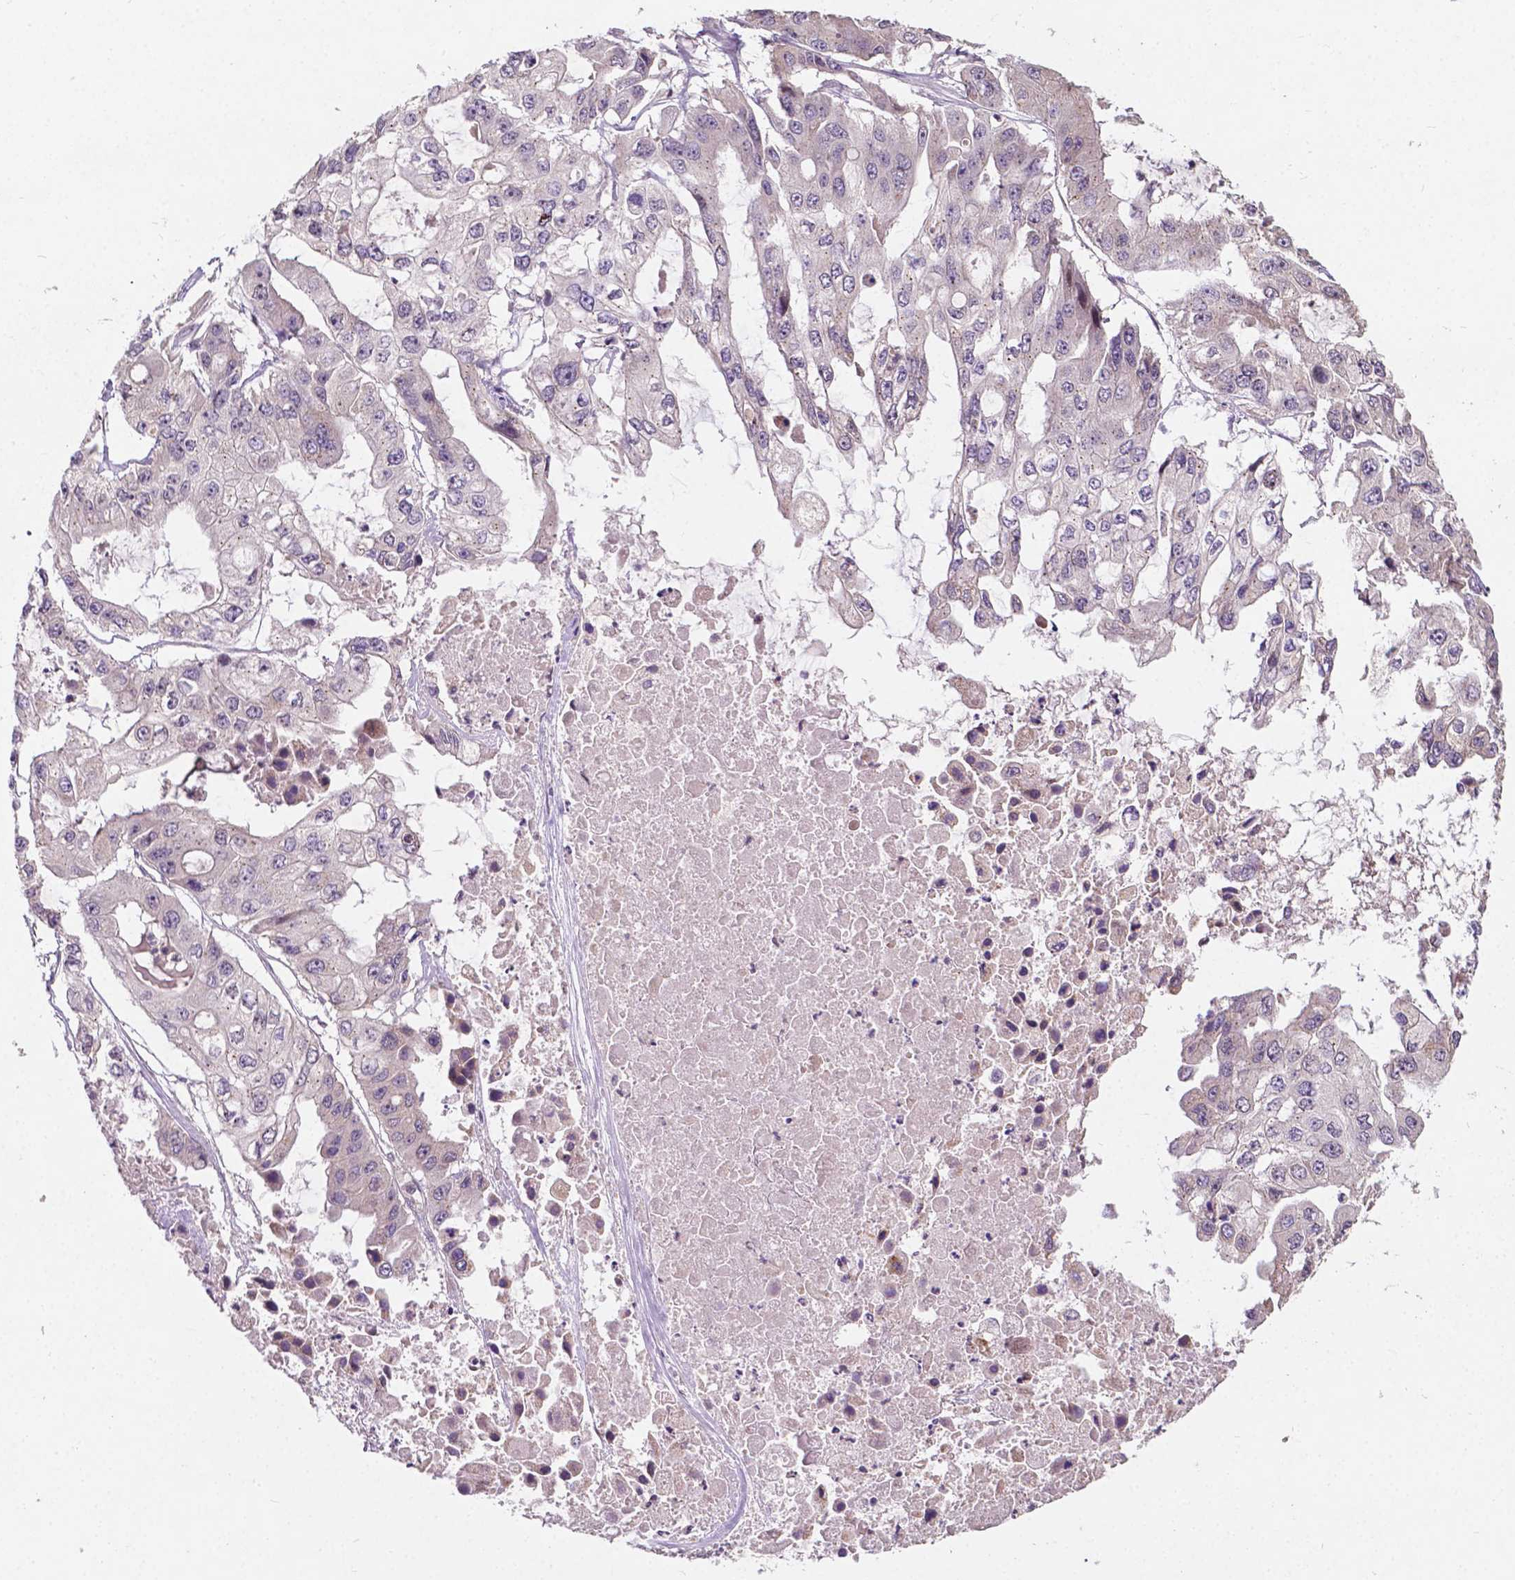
{"staining": {"intensity": "weak", "quantity": "<25%", "location": "nuclear"}, "tissue": "ovarian cancer", "cell_type": "Tumor cells", "image_type": "cancer", "snomed": [{"axis": "morphology", "description": "Cystadenocarcinoma, serous, NOS"}, {"axis": "topography", "description": "Ovary"}], "caption": "The photomicrograph shows no significant staining in tumor cells of ovarian cancer (serous cystadenocarcinoma). (Brightfield microscopy of DAB immunohistochemistry at high magnification).", "gene": "DUSP16", "patient": {"sex": "female", "age": 56}}